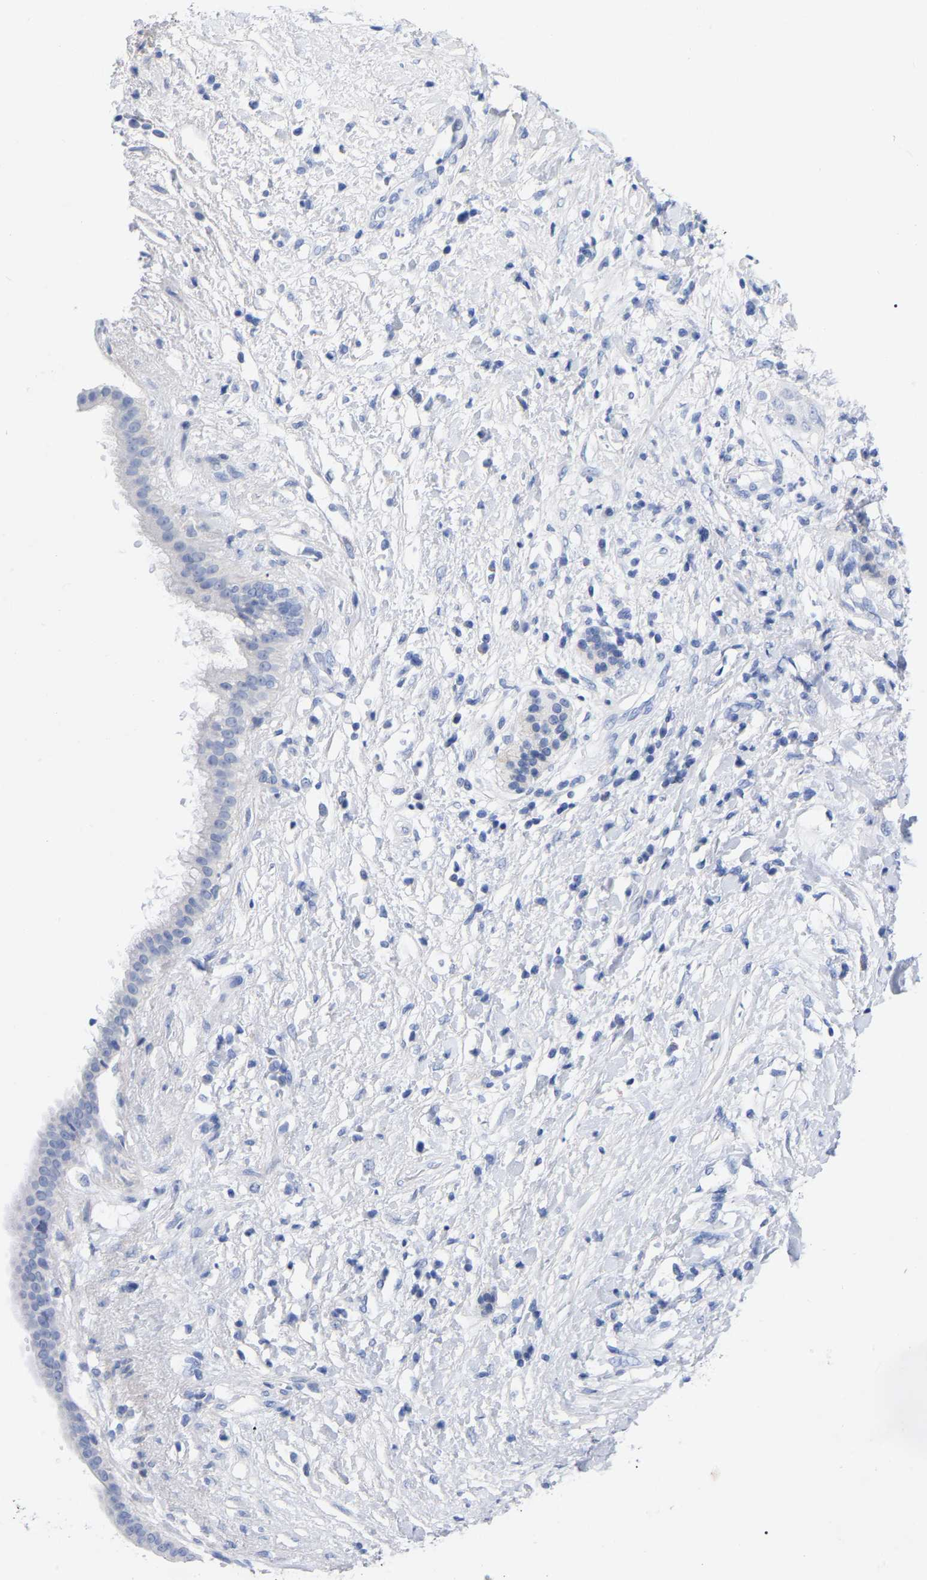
{"staining": {"intensity": "negative", "quantity": "none", "location": "none"}, "tissue": "pancreatic cancer", "cell_type": "Tumor cells", "image_type": "cancer", "snomed": [{"axis": "morphology", "description": "Adenocarcinoma, NOS"}, {"axis": "topography", "description": "Pancreas"}], "caption": "Human pancreatic adenocarcinoma stained for a protein using IHC demonstrates no expression in tumor cells.", "gene": "ZNF629", "patient": {"sex": "female", "age": 56}}